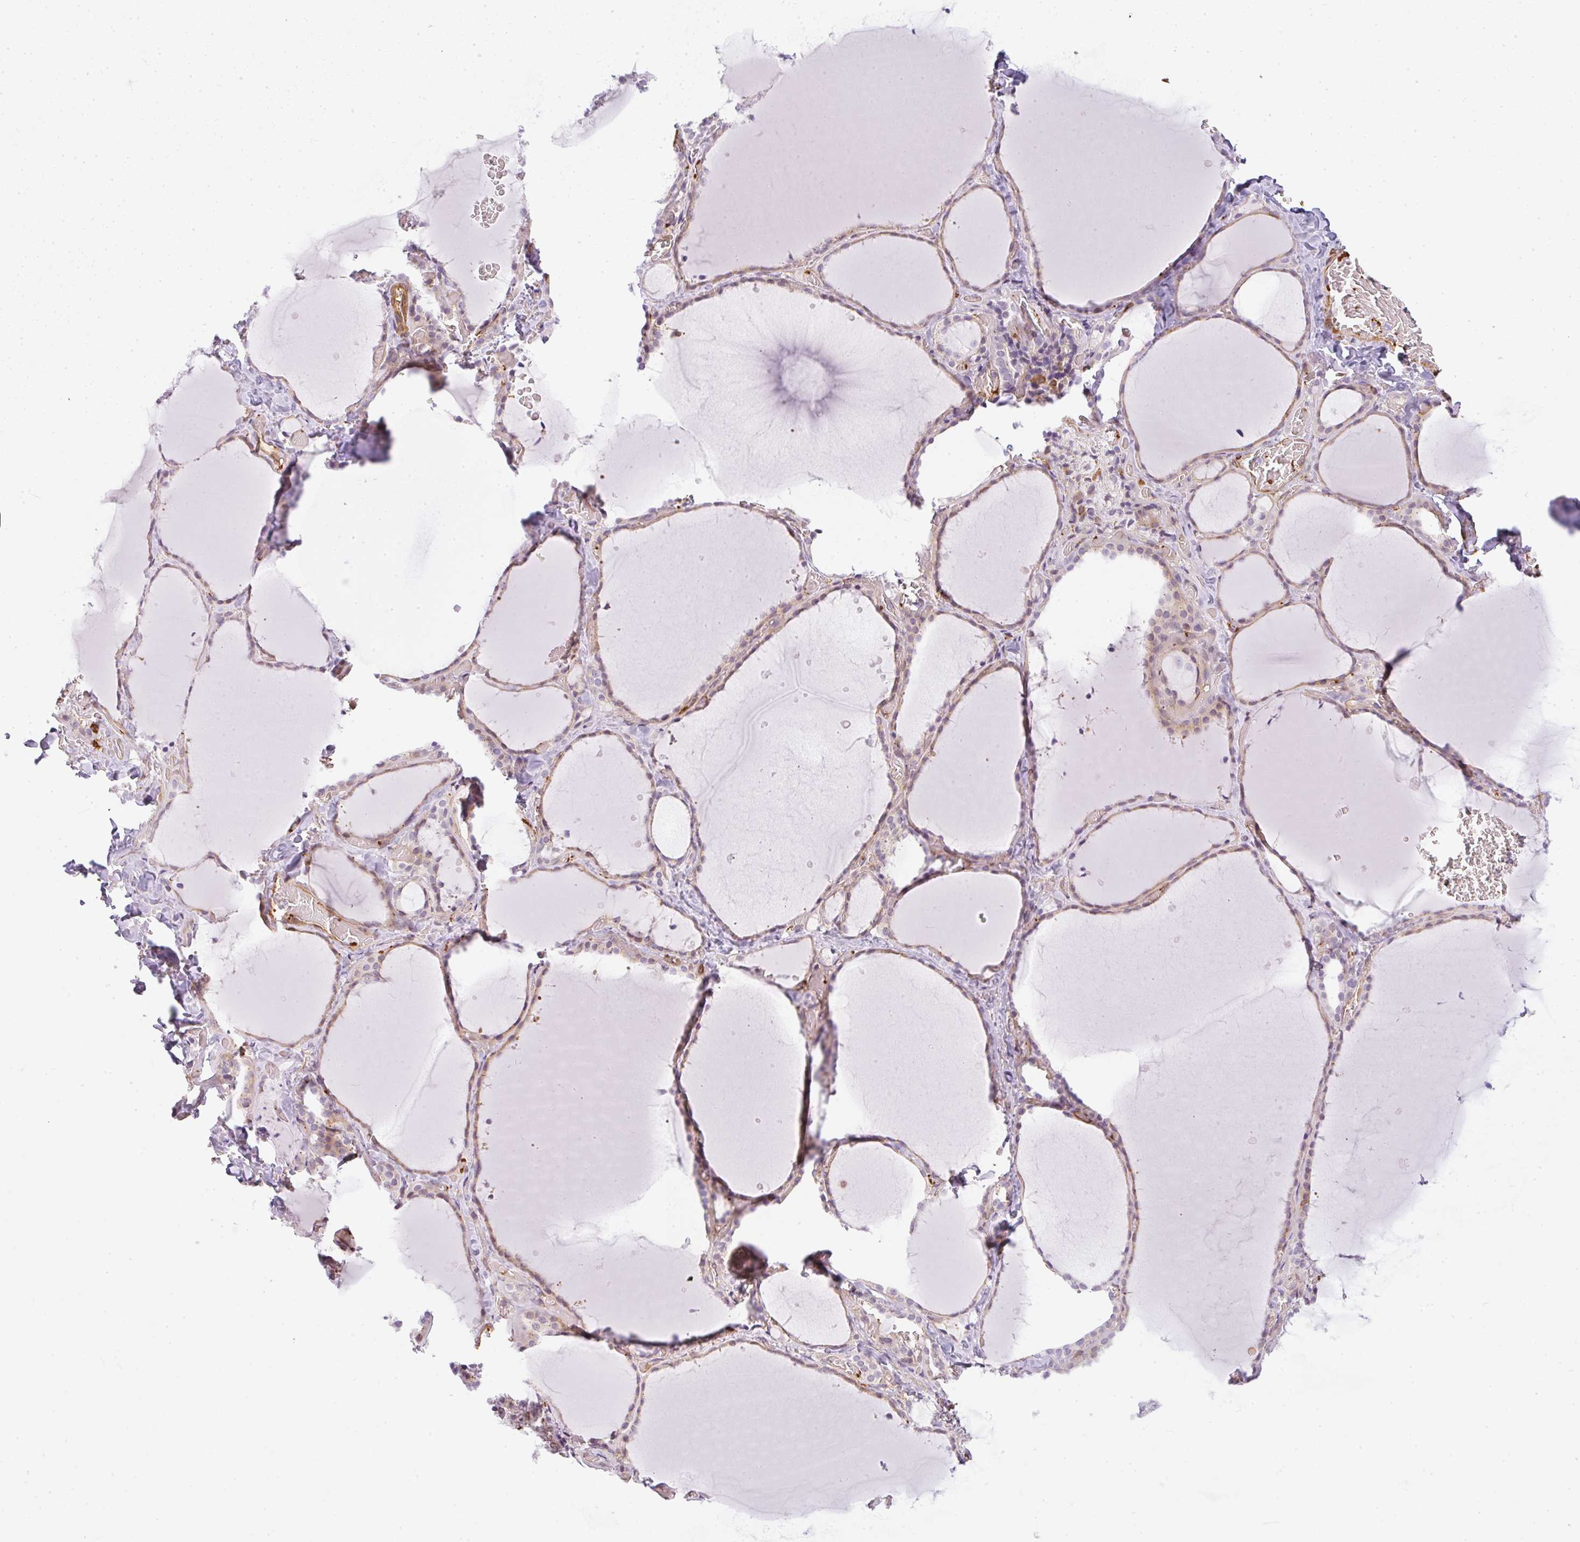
{"staining": {"intensity": "weak", "quantity": "25%-75%", "location": "cytoplasmic/membranous"}, "tissue": "thyroid gland", "cell_type": "Glandular cells", "image_type": "normal", "snomed": [{"axis": "morphology", "description": "Normal tissue, NOS"}, {"axis": "topography", "description": "Thyroid gland"}], "caption": "IHC photomicrograph of unremarkable thyroid gland: thyroid gland stained using immunohistochemistry reveals low levels of weak protein expression localized specifically in the cytoplasmic/membranous of glandular cells, appearing as a cytoplasmic/membranous brown color.", "gene": "SULF1", "patient": {"sex": "female", "age": 36}}